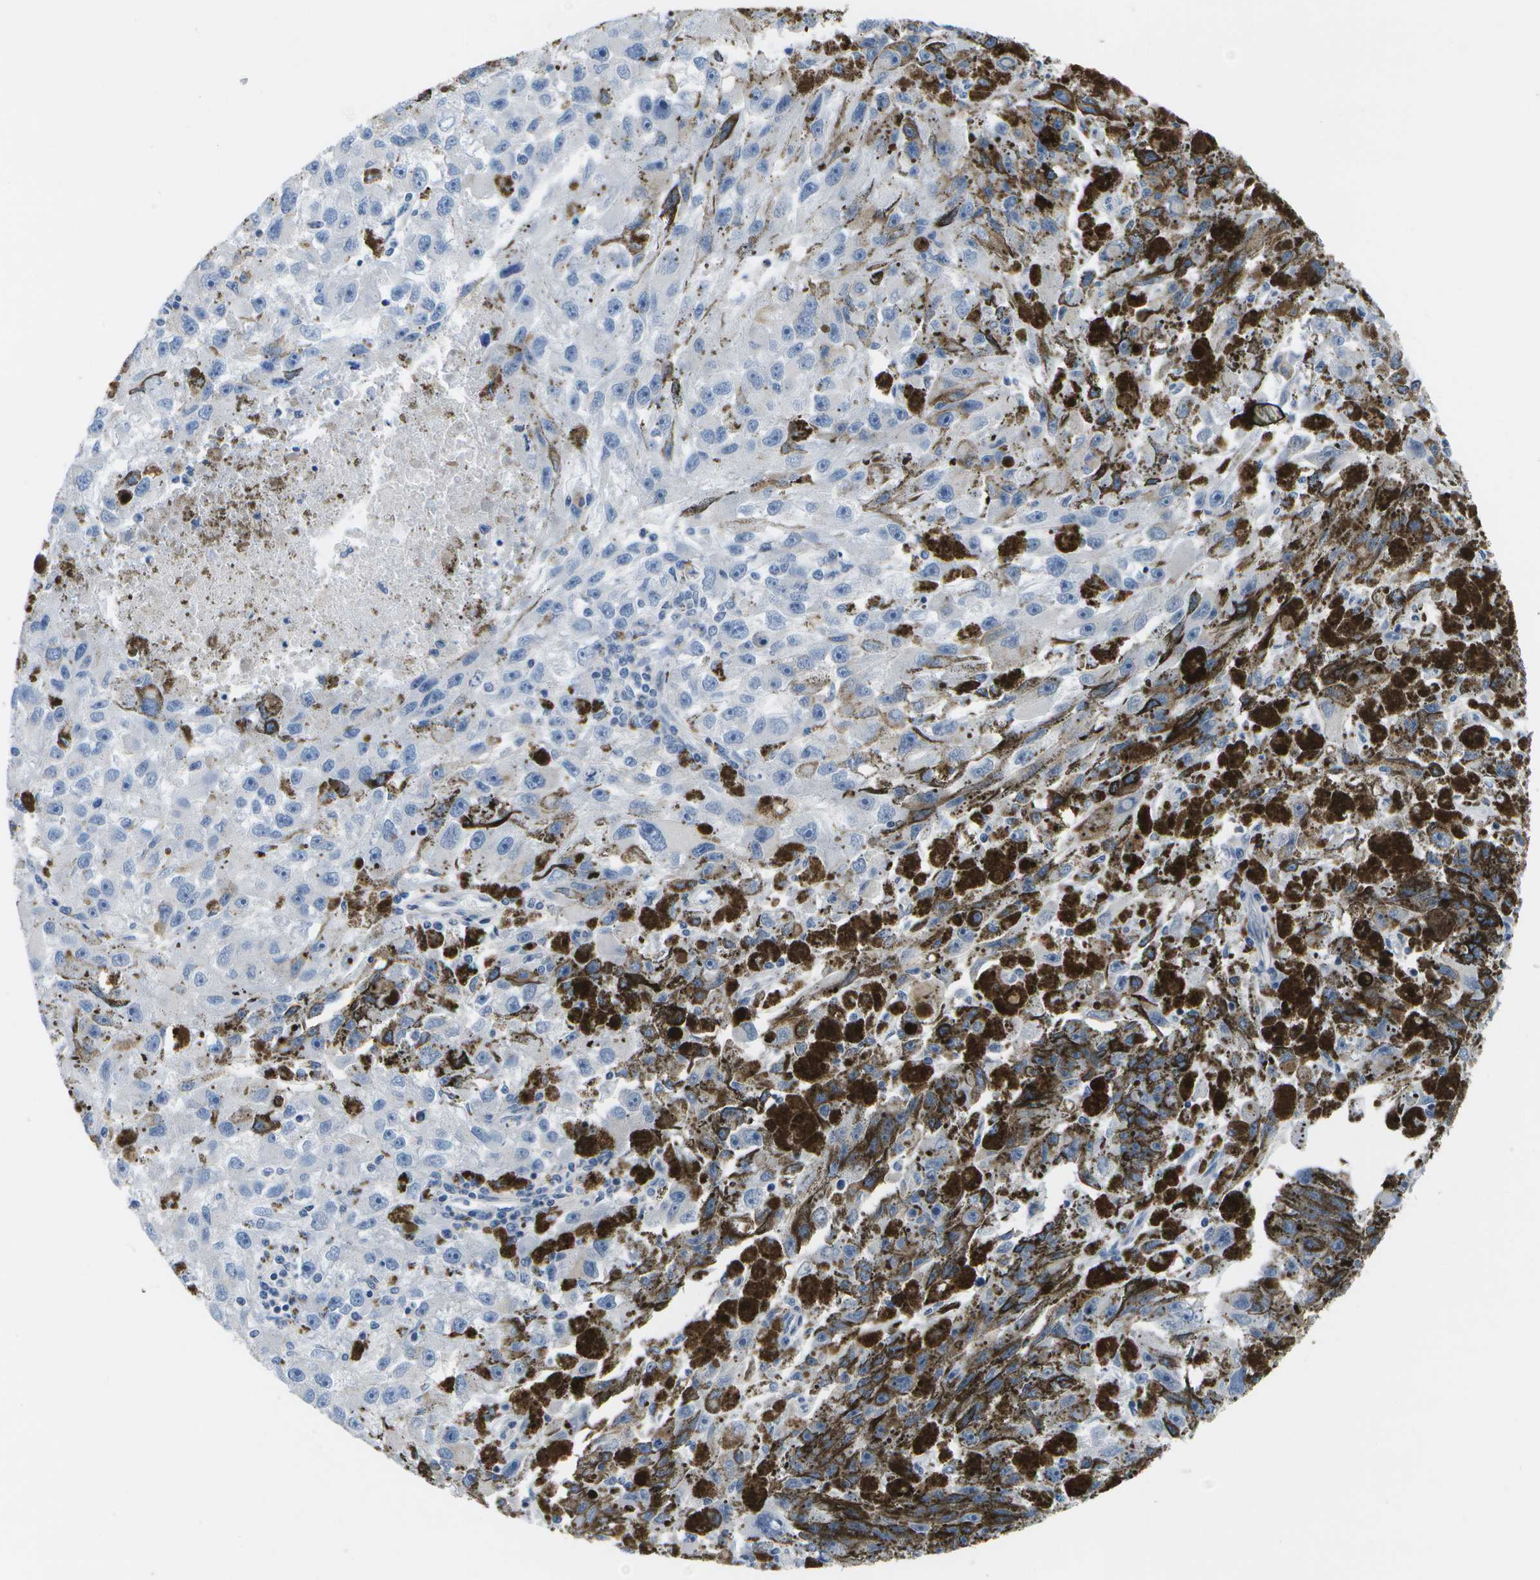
{"staining": {"intensity": "negative", "quantity": "none", "location": "none"}, "tissue": "melanoma", "cell_type": "Tumor cells", "image_type": "cancer", "snomed": [{"axis": "morphology", "description": "Malignant melanoma, NOS"}, {"axis": "topography", "description": "Skin"}], "caption": "Immunohistochemistry of melanoma demonstrates no staining in tumor cells.", "gene": "ADGRG6", "patient": {"sex": "female", "age": 104}}